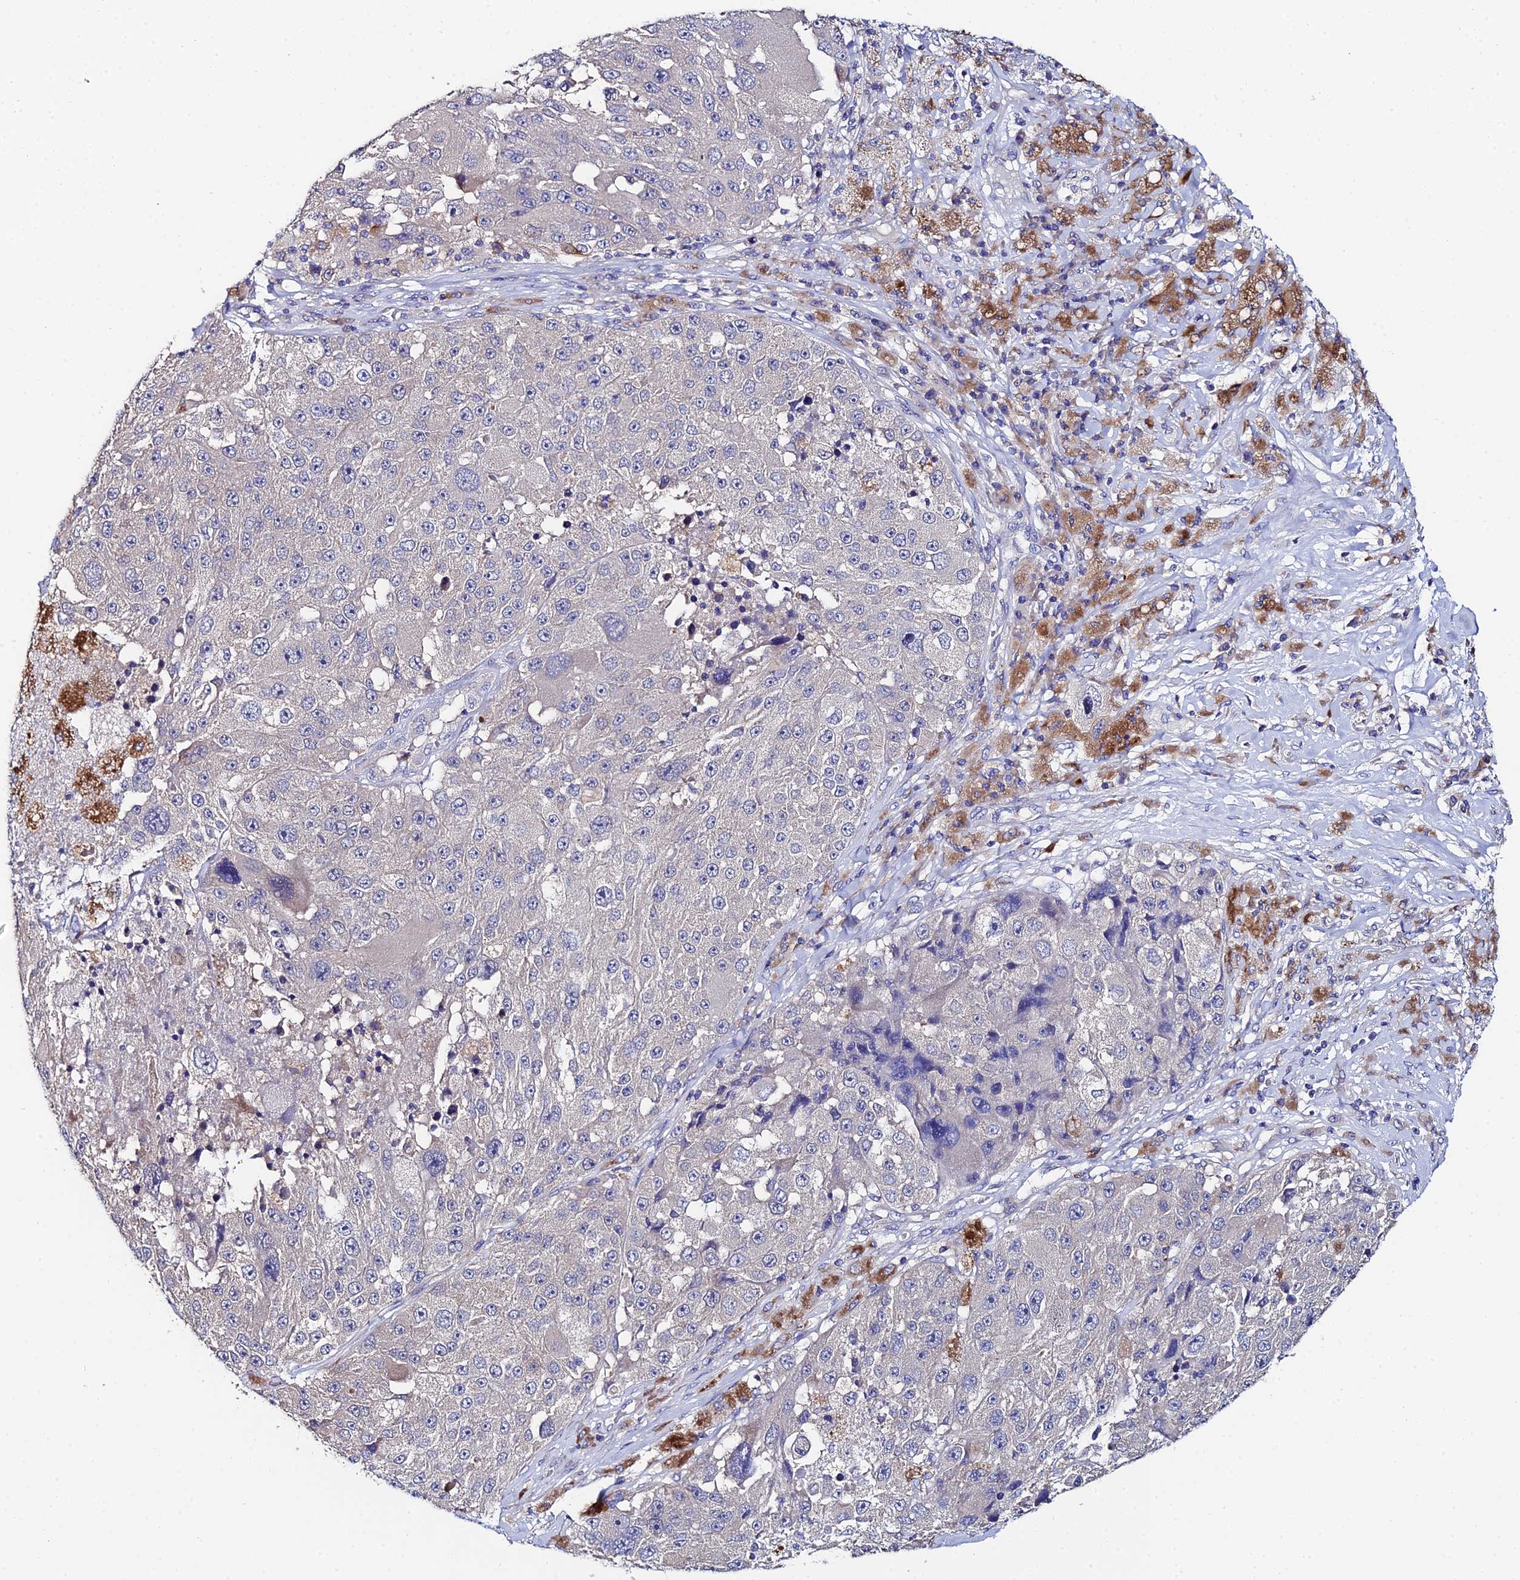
{"staining": {"intensity": "negative", "quantity": "none", "location": "none"}, "tissue": "melanoma", "cell_type": "Tumor cells", "image_type": "cancer", "snomed": [{"axis": "morphology", "description": "Malignant melanoma, Metastatic site"}, {"axis": "topography", "description": "Lymph node"}], "caption": "Immunohistochemistry image of neoplastic tissue: melanoma stained with DAB shows no significant protein positivity in tumor cells.", "gene": "UBE2L3", "patient": {"sex": "male", "age": 62}}